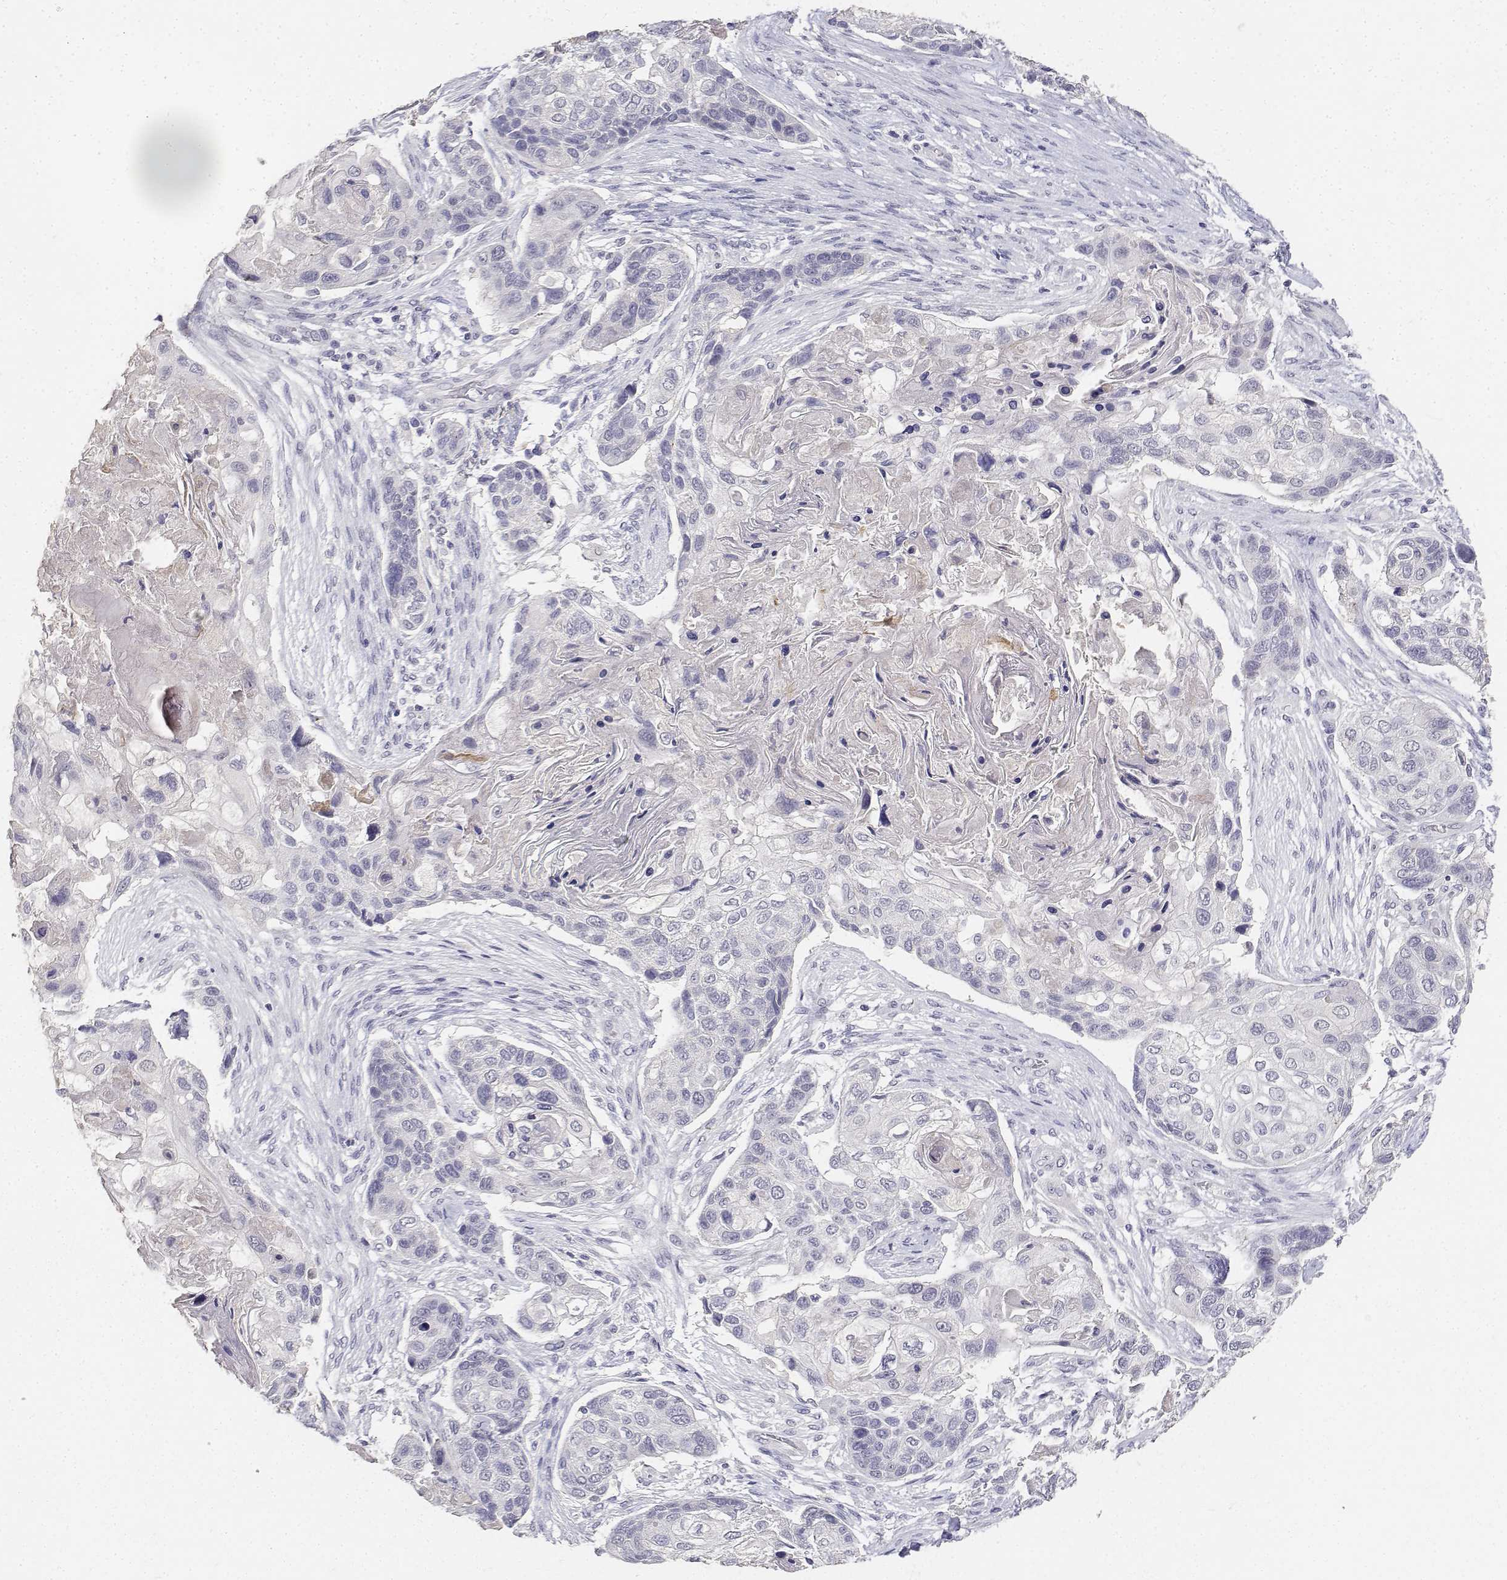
{"staining": {"intensity": "negative", "quantity": "none", "location": "none"}, "tissue": "lung cancer", "cell_type": "Tumor cells", "image_type": "cancer", "snomed": [{"axis": "morphology", "description": "Squamous cell carcinoma, NOS"}, {"axis": "topography", "description": "Lung"}], "caption": "Tumor cells are negative for protein expression in human lung squamous cell carcinoma.", "gene": "PAEP", "patient": {"sex": "male", "age": 69}}